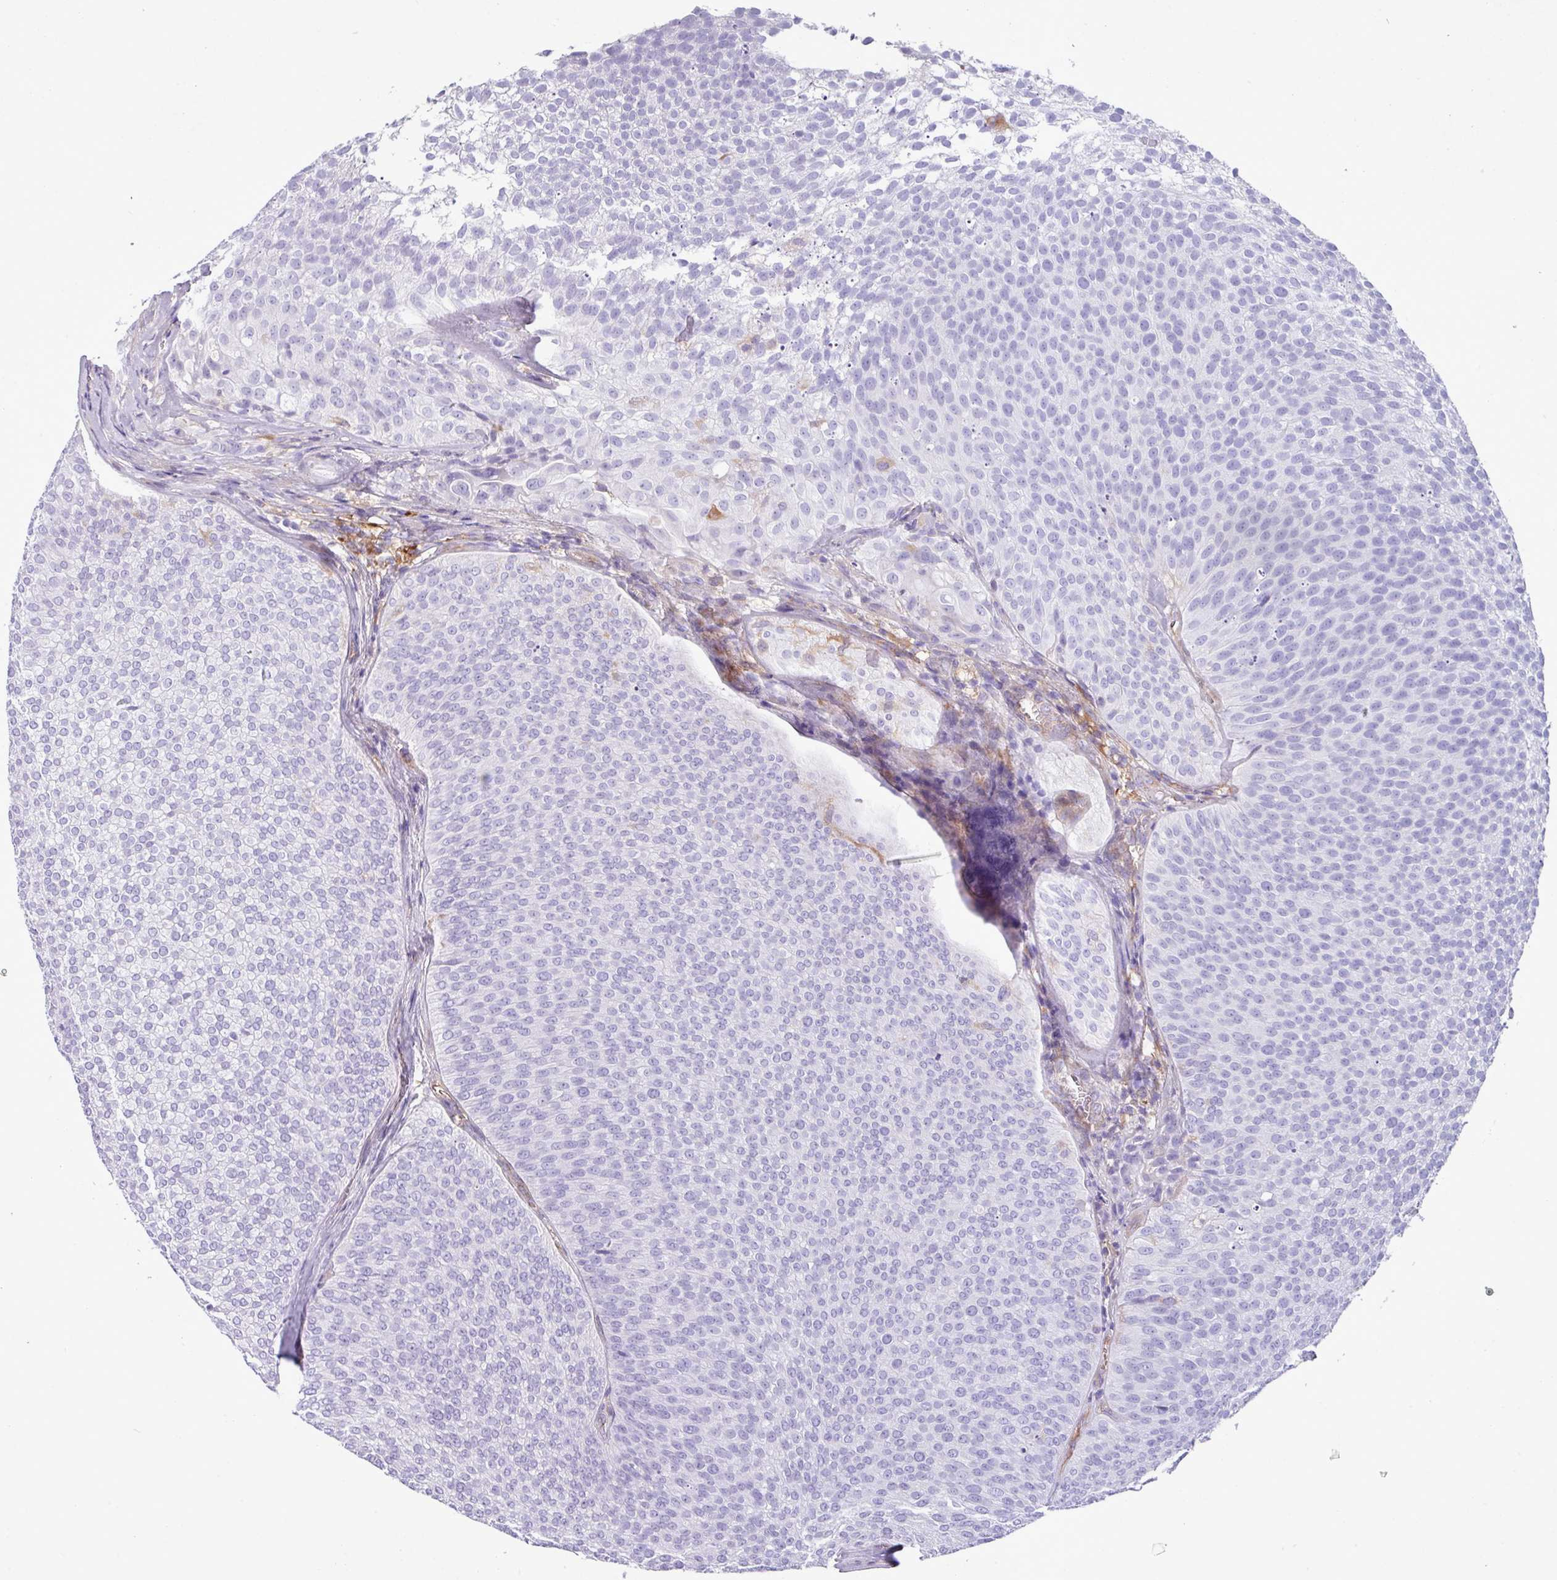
{"staining": {"intensity": "negative", "quantity": "none", "location": "none"}, "tissue": "urothelial cancer", "cell_type": "Tumor cells", "image_type": "cancer", "snomed": [{"axis": "morphology", "description": "Urothelial carcinoma, Low grade"}, {"axis": "topography", "description": "Urinary bladder"}], "caption": "Immunohistochemistry histopathology image of neoplastic tissue: human low-grade urothelial carcinoma stained with DAB reveals no significant protein positivity in tumor cells. (Brightfield microscopy of DAB (3,3'-diaminobenzidine) immunohistochemistry (IHC) at high magnification).", "gene": "KIRREL3", "patient": {"sex": "male", "age": 91}}